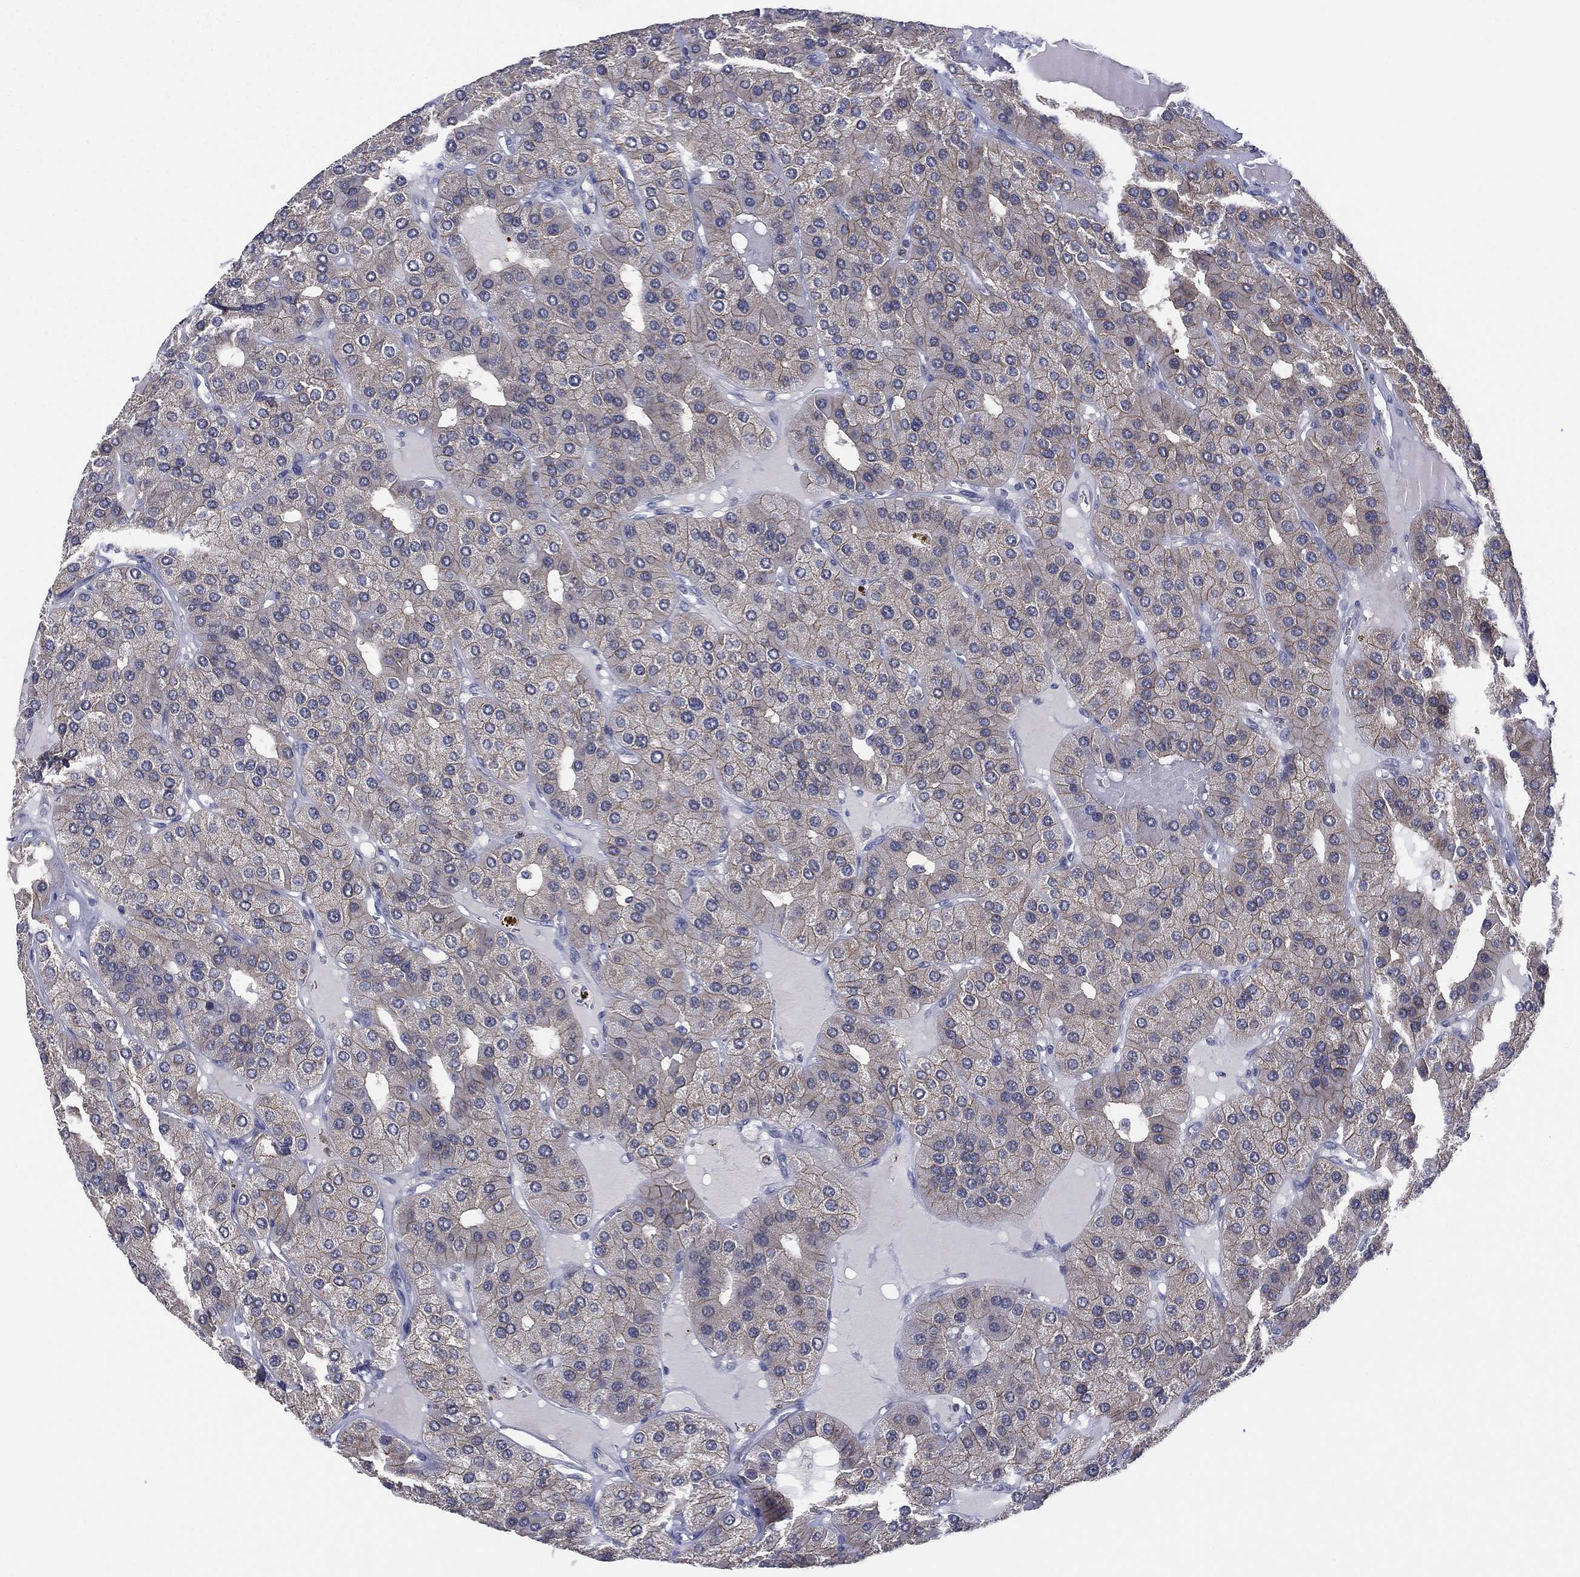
{"staining": {"intensity": "weak", "quantity": "<25%", "location": "cytoplasmic/membranous"}, "tissue": "parathyroid gland", "cell_type": "Glandular cells", "image_type": "normal", "snomed": [{"axis": "morphology", "description": "Normal tissue, NOS"}, {"axis": "morphology", "description": "Adenoma, NOS"}, {"axis": "topography", "description": "Parathyroid gland"}], "caption": "This is an IHC image of normal parathyroid gland. There is no expression in glandular cells.", "gene": "MPP7", "patient": {"sex": "female", "age": 86}}